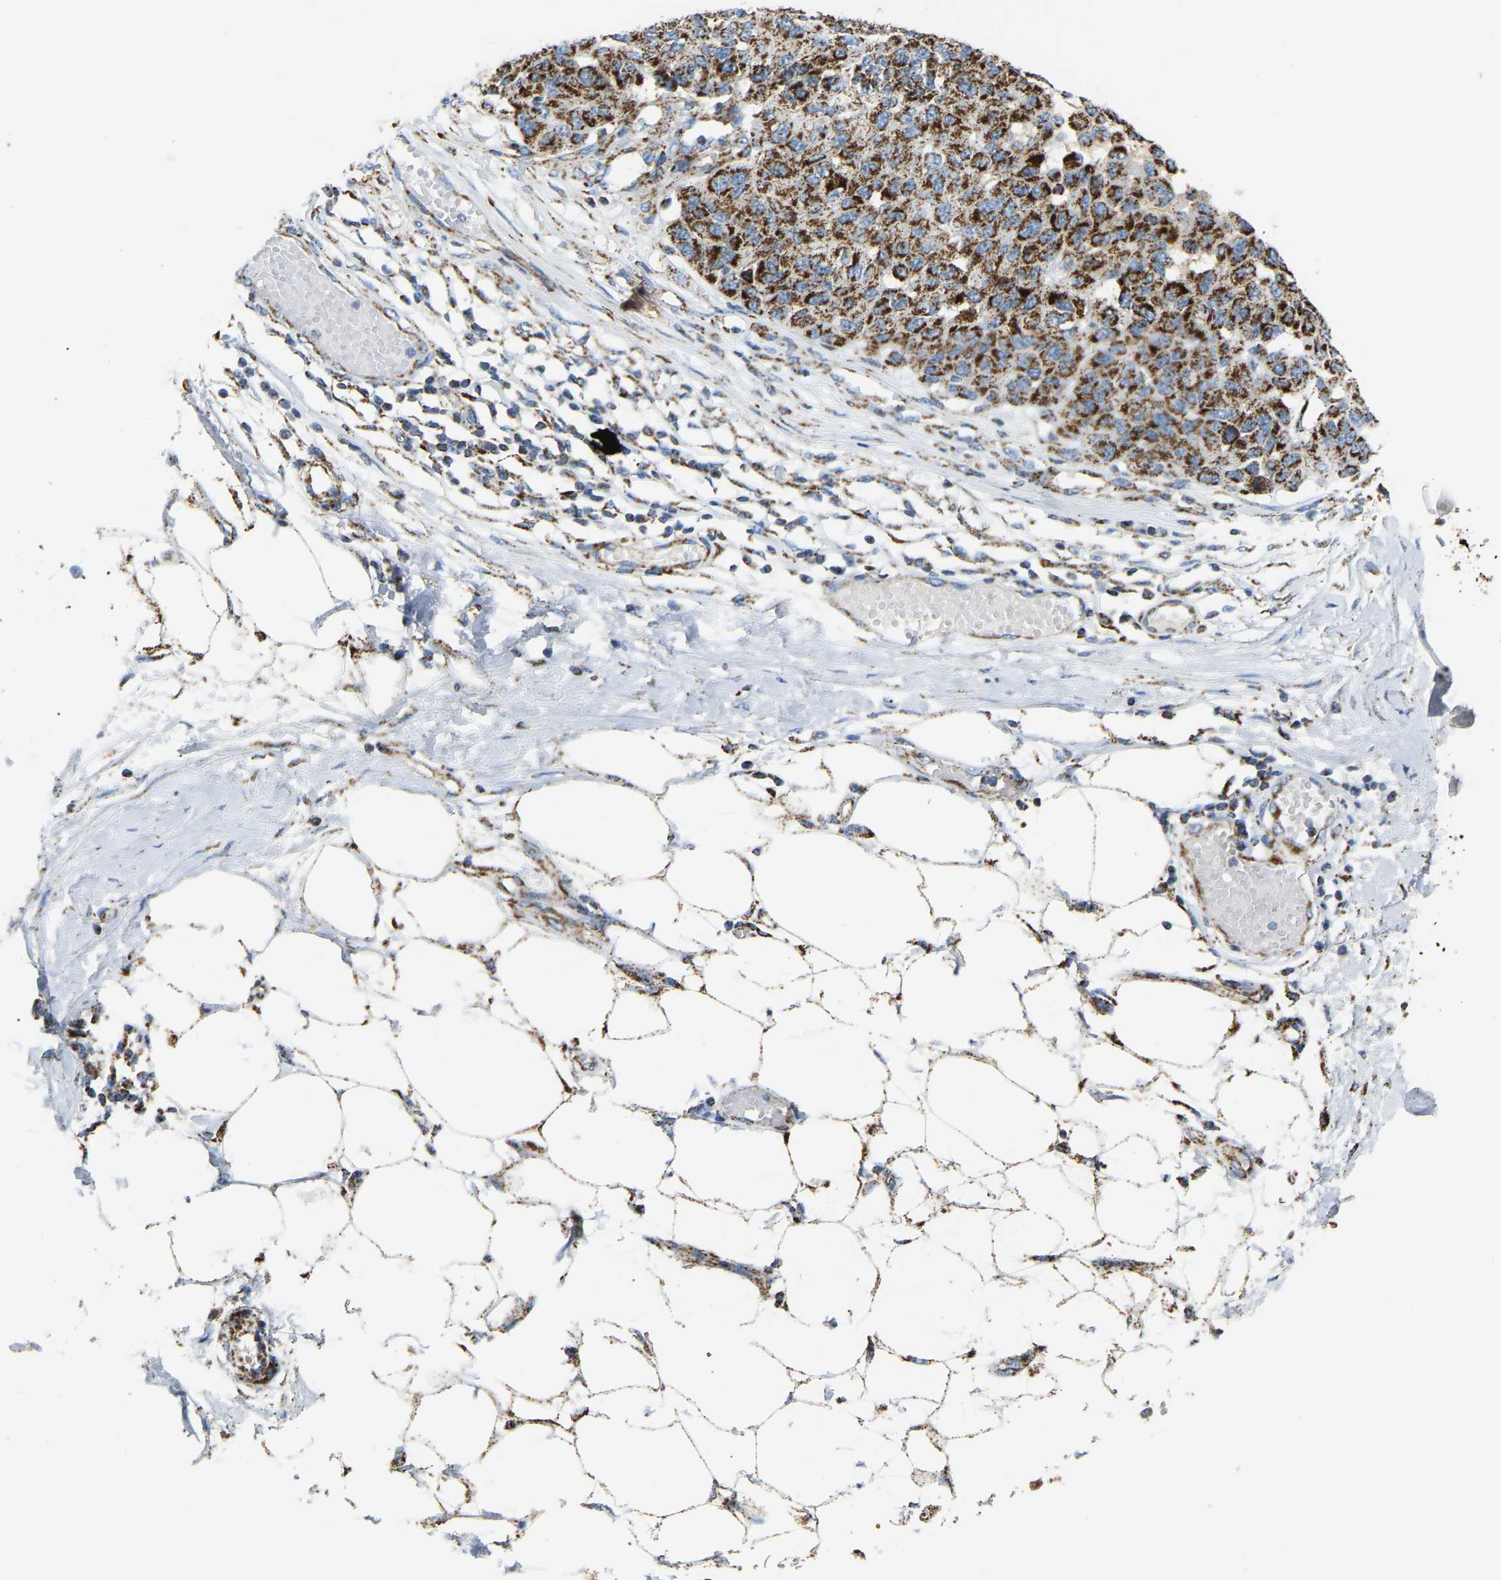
{"staining": {"intensity": "strong", "quantity": "25%-75%", "location": "cytoplasmic/membranous"}, "tissue": "melanoma", "cell_type": "Tumor cells", "image_type": "cancer", "snomed": [{"axis": "morphology", "description": "Normal tissue, NOS"}, {"axis": "morphology", "description": "Malignant melanoma, NOS"}, {"axis": "topography", "description": "Skin"}], "caption": "About 25%-75% of tumor cells in malignant melanoma display strong cytoplasmic/membranous protein positivity as visualized by brown immunohistochemical staining.", "gene": "HIBADH", "patient": {"sex": "male", "age": 62}}